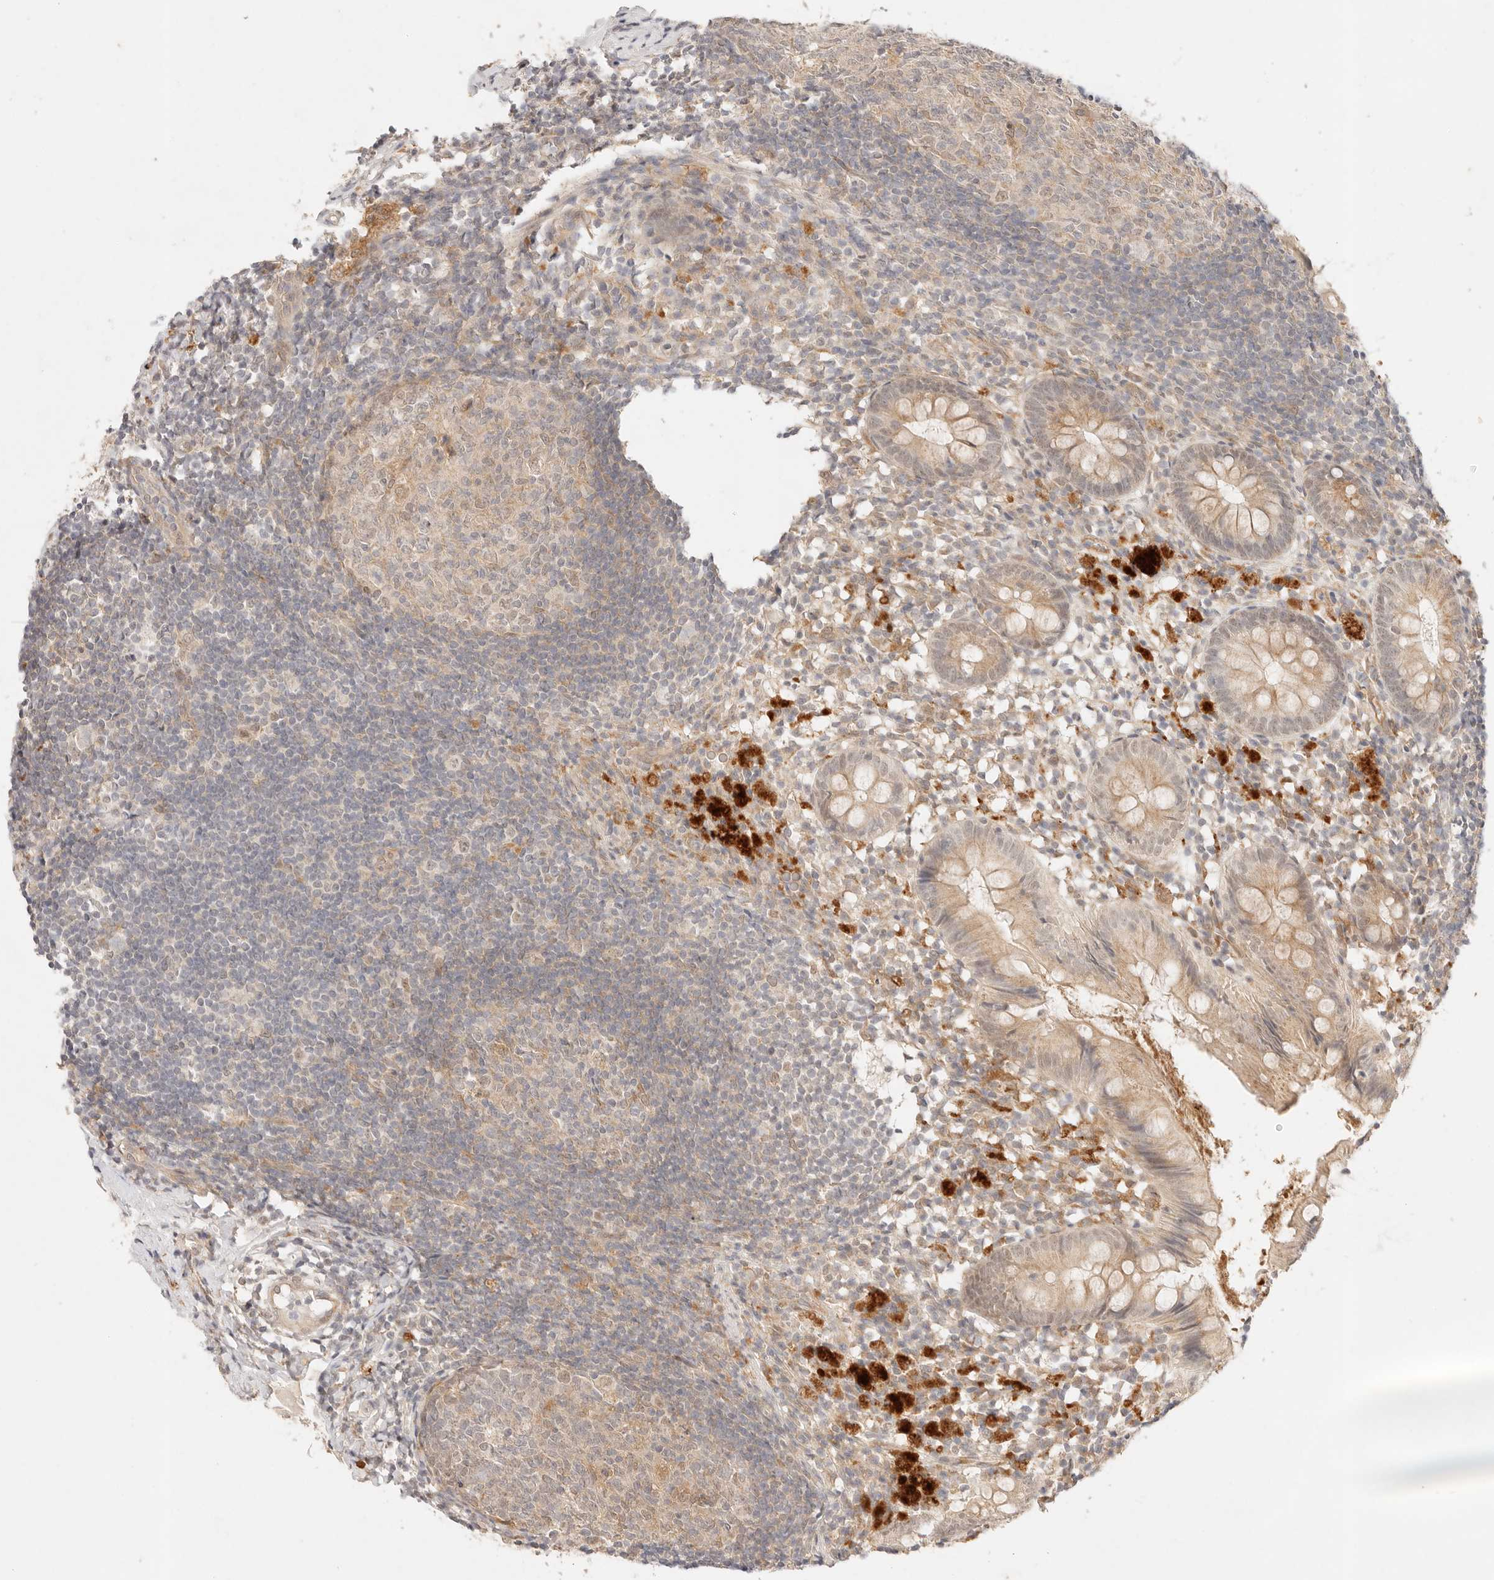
{"staining": {"intensity": "weak", "quantity": ">75%", "location": "cytoplasmic/membranous"}, "tissue": "appendix", "cell_type": "Glandular cells", "image_type": "normal", "snomed": [{"axis": "morphology", "description": "Normal tissue, NOS"}, {"axis": "topography", "description": "Appendix"}], "caption": "Weak cytoplasmic/membranous expression for a protein is present in about >75% of glandular cells of unremarkable appendix using IHC.", "gene": "GPR156", "patient": {"sex": "female", "age": 20}}